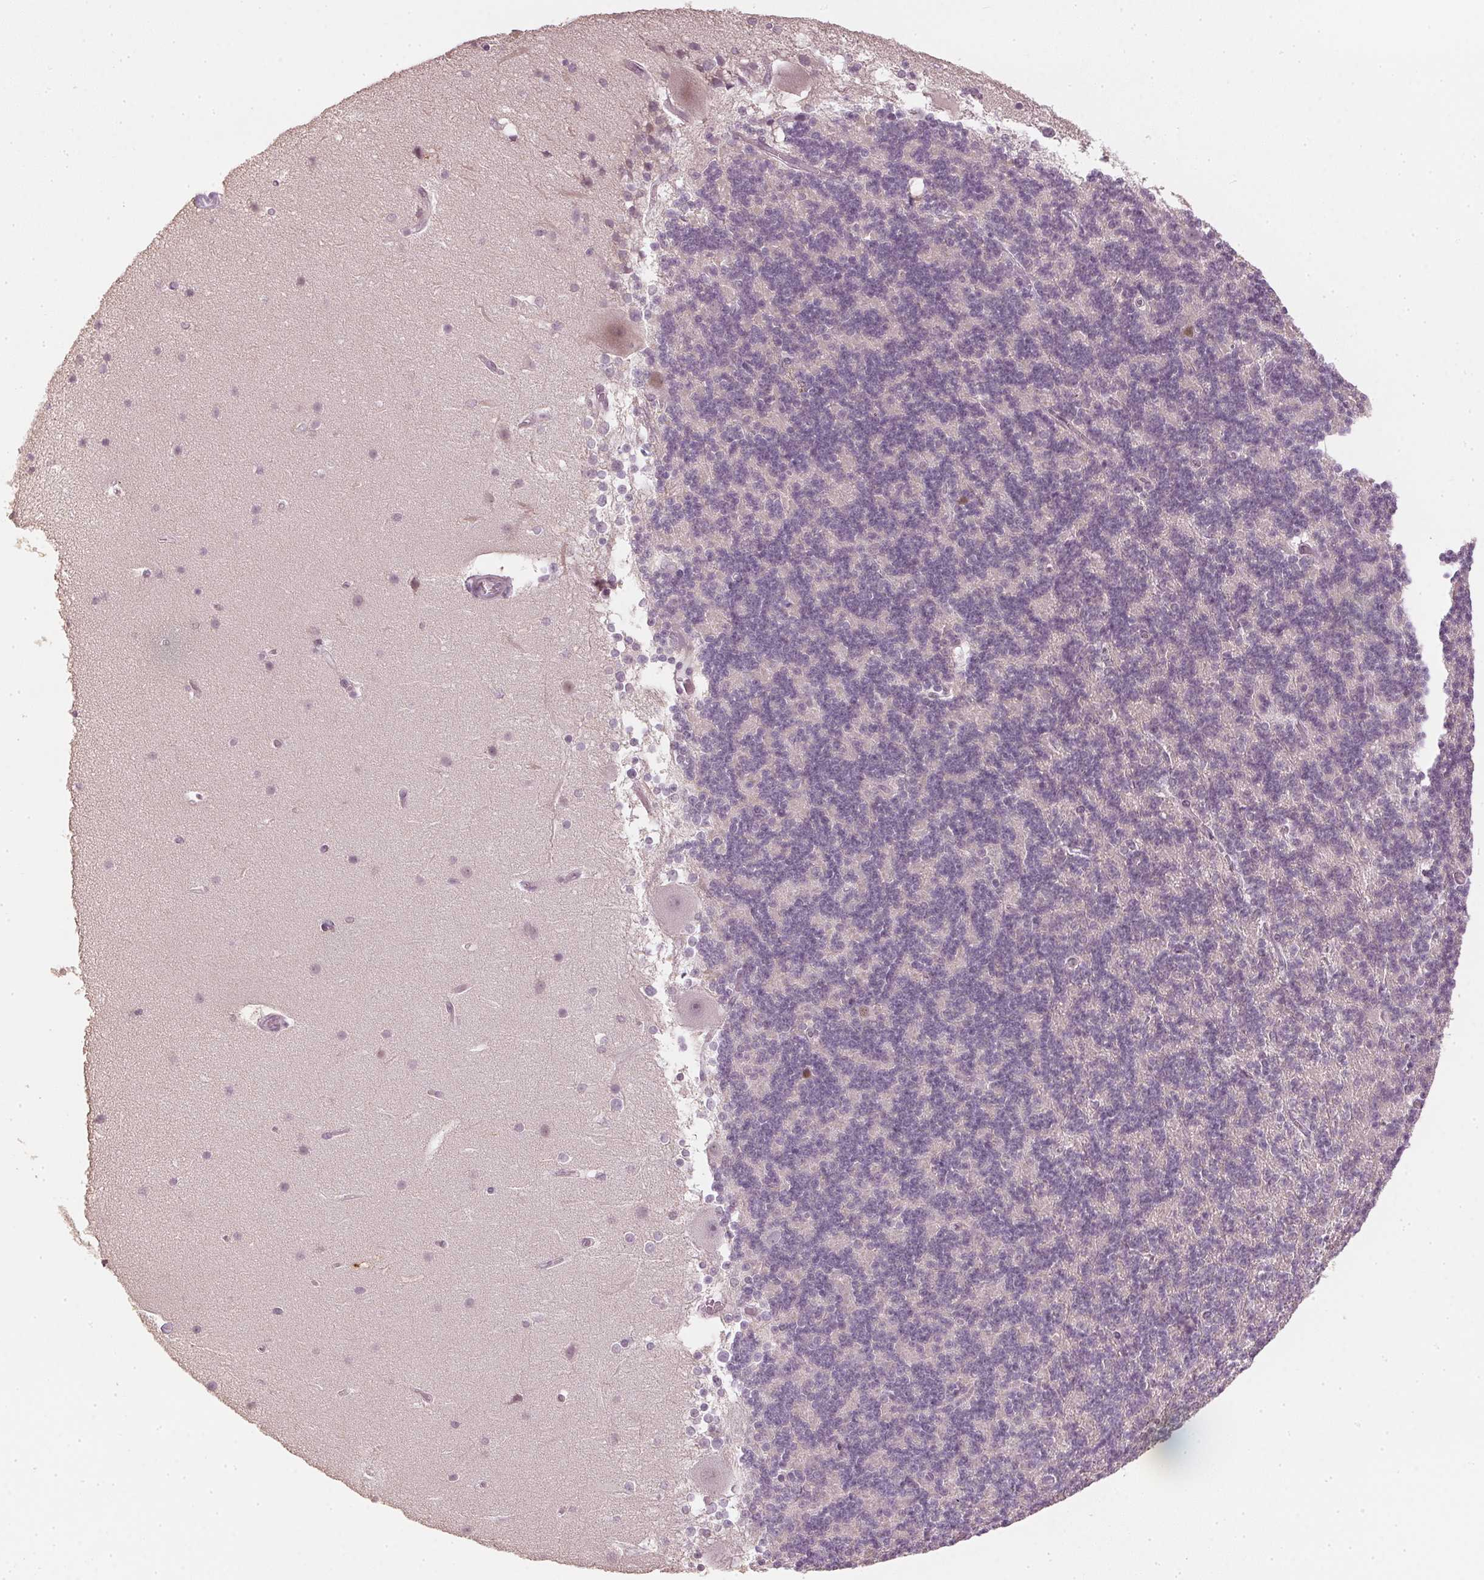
{"staining": {"intensity": "negative", "quantity": "none", "location": "none"}, "tissue": "cerebellum", "cell_type": "Cells in granular layer", "image_type": "normal", "snomed": [{"axis": "morphology", "description": "Normal tissue, NOS"}, {"axis": "topography", "description": "Cerebellum"}], "caption": "The IHC photomicrograph has no significant expression in cells in granular layer of cerebellum. Brightfield microscopy of IHC stained with DAB (brown) and hematoxylin (blue), captured at high magnification.", "gene": "ENSG00000267001", "patient": {"sex": "female", "age": 19}}